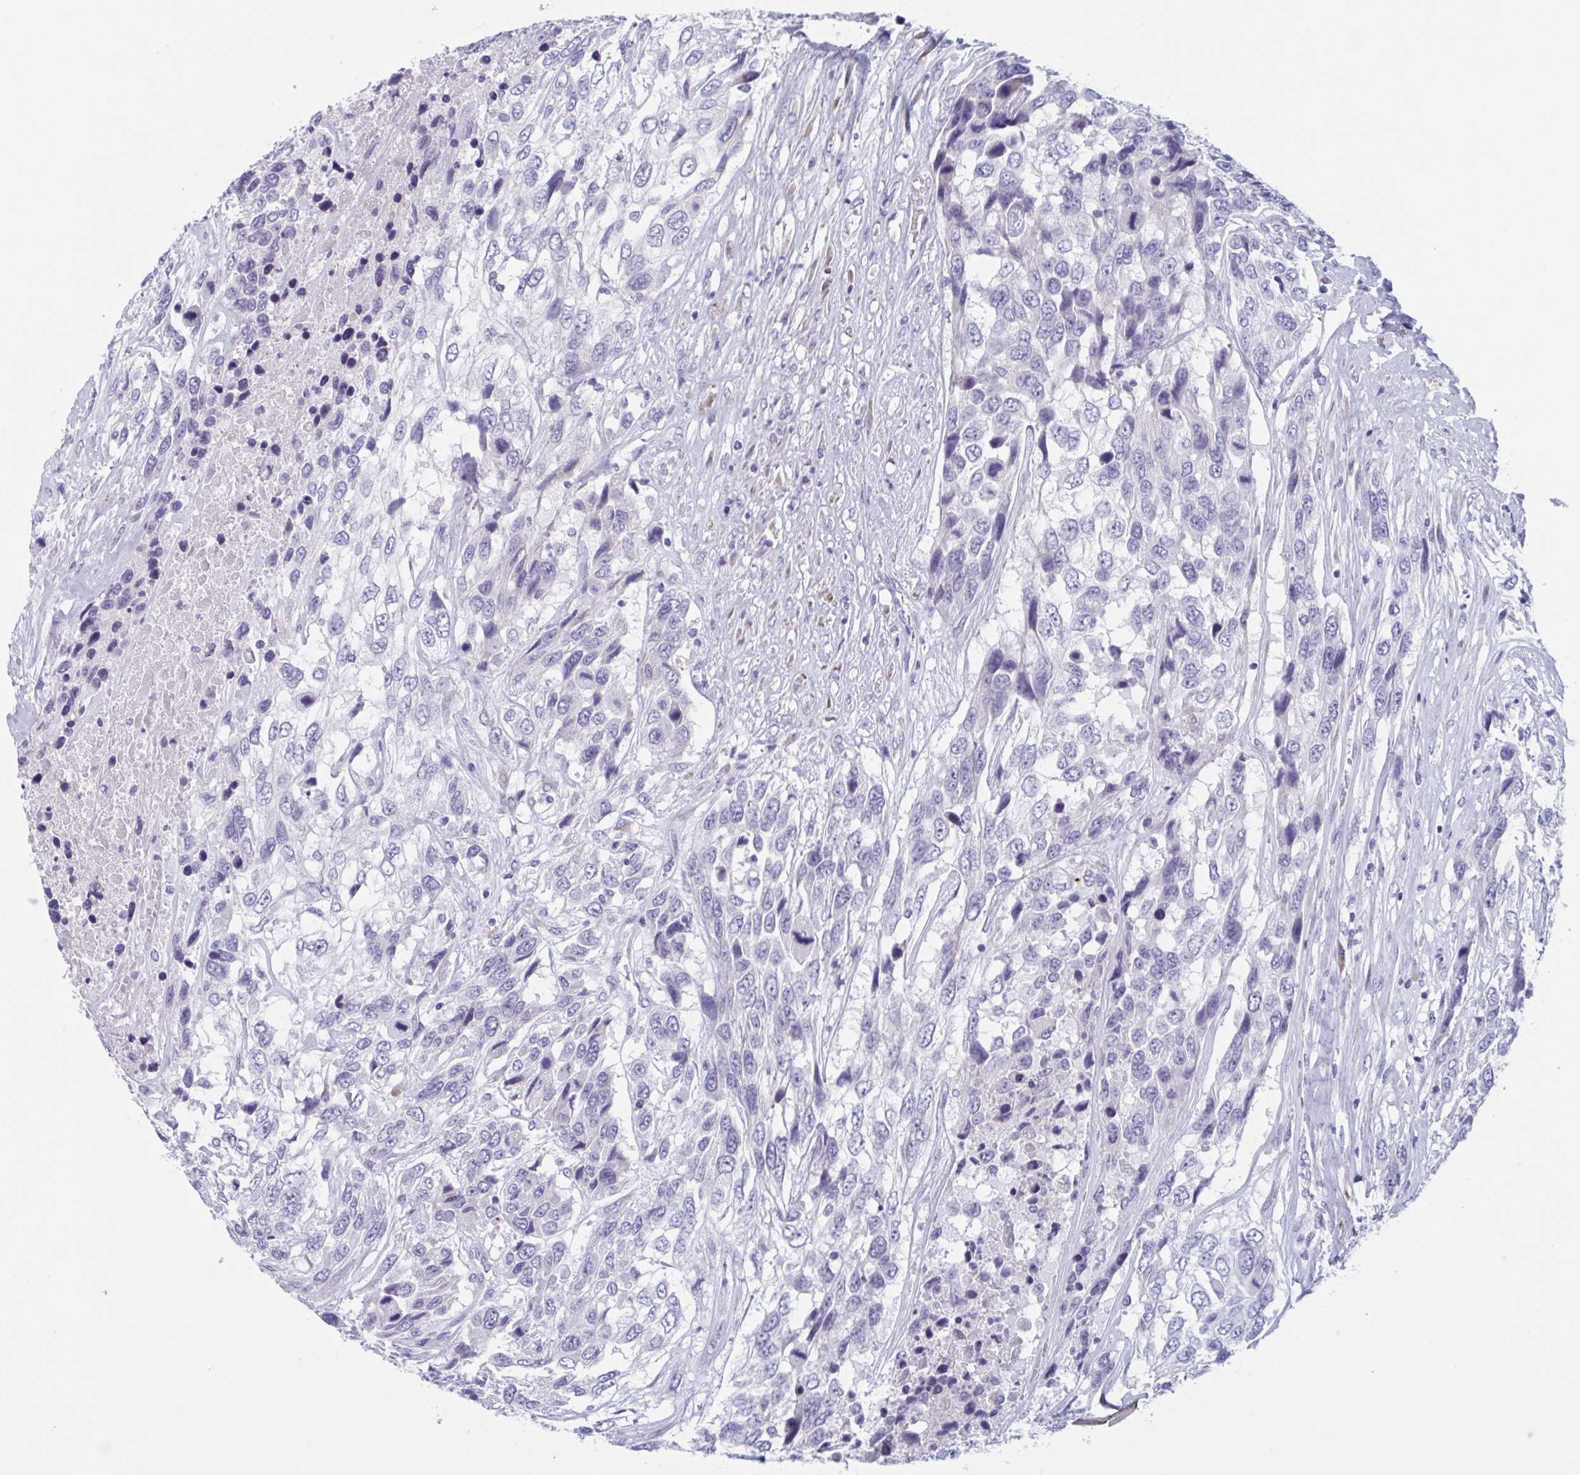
{"staining": {"intensity": "negative", "quantity": "none", "location": "none"}, "tissue": "urothelial cancer", "cell_type": "Tumor cells", "image_type": "cancer", "snomed": [{"axis": "morphology", "description": "Urothelial carcinoma, High grade"}, {"axis": "topography", "description": "Urinary bladder"}], "caption": "Immunohistochemistry of urothelial cancer displays no positivity in tumor cells.", "gene": "HSD11B2", "patient": {"sex": "female", "age": 70}}